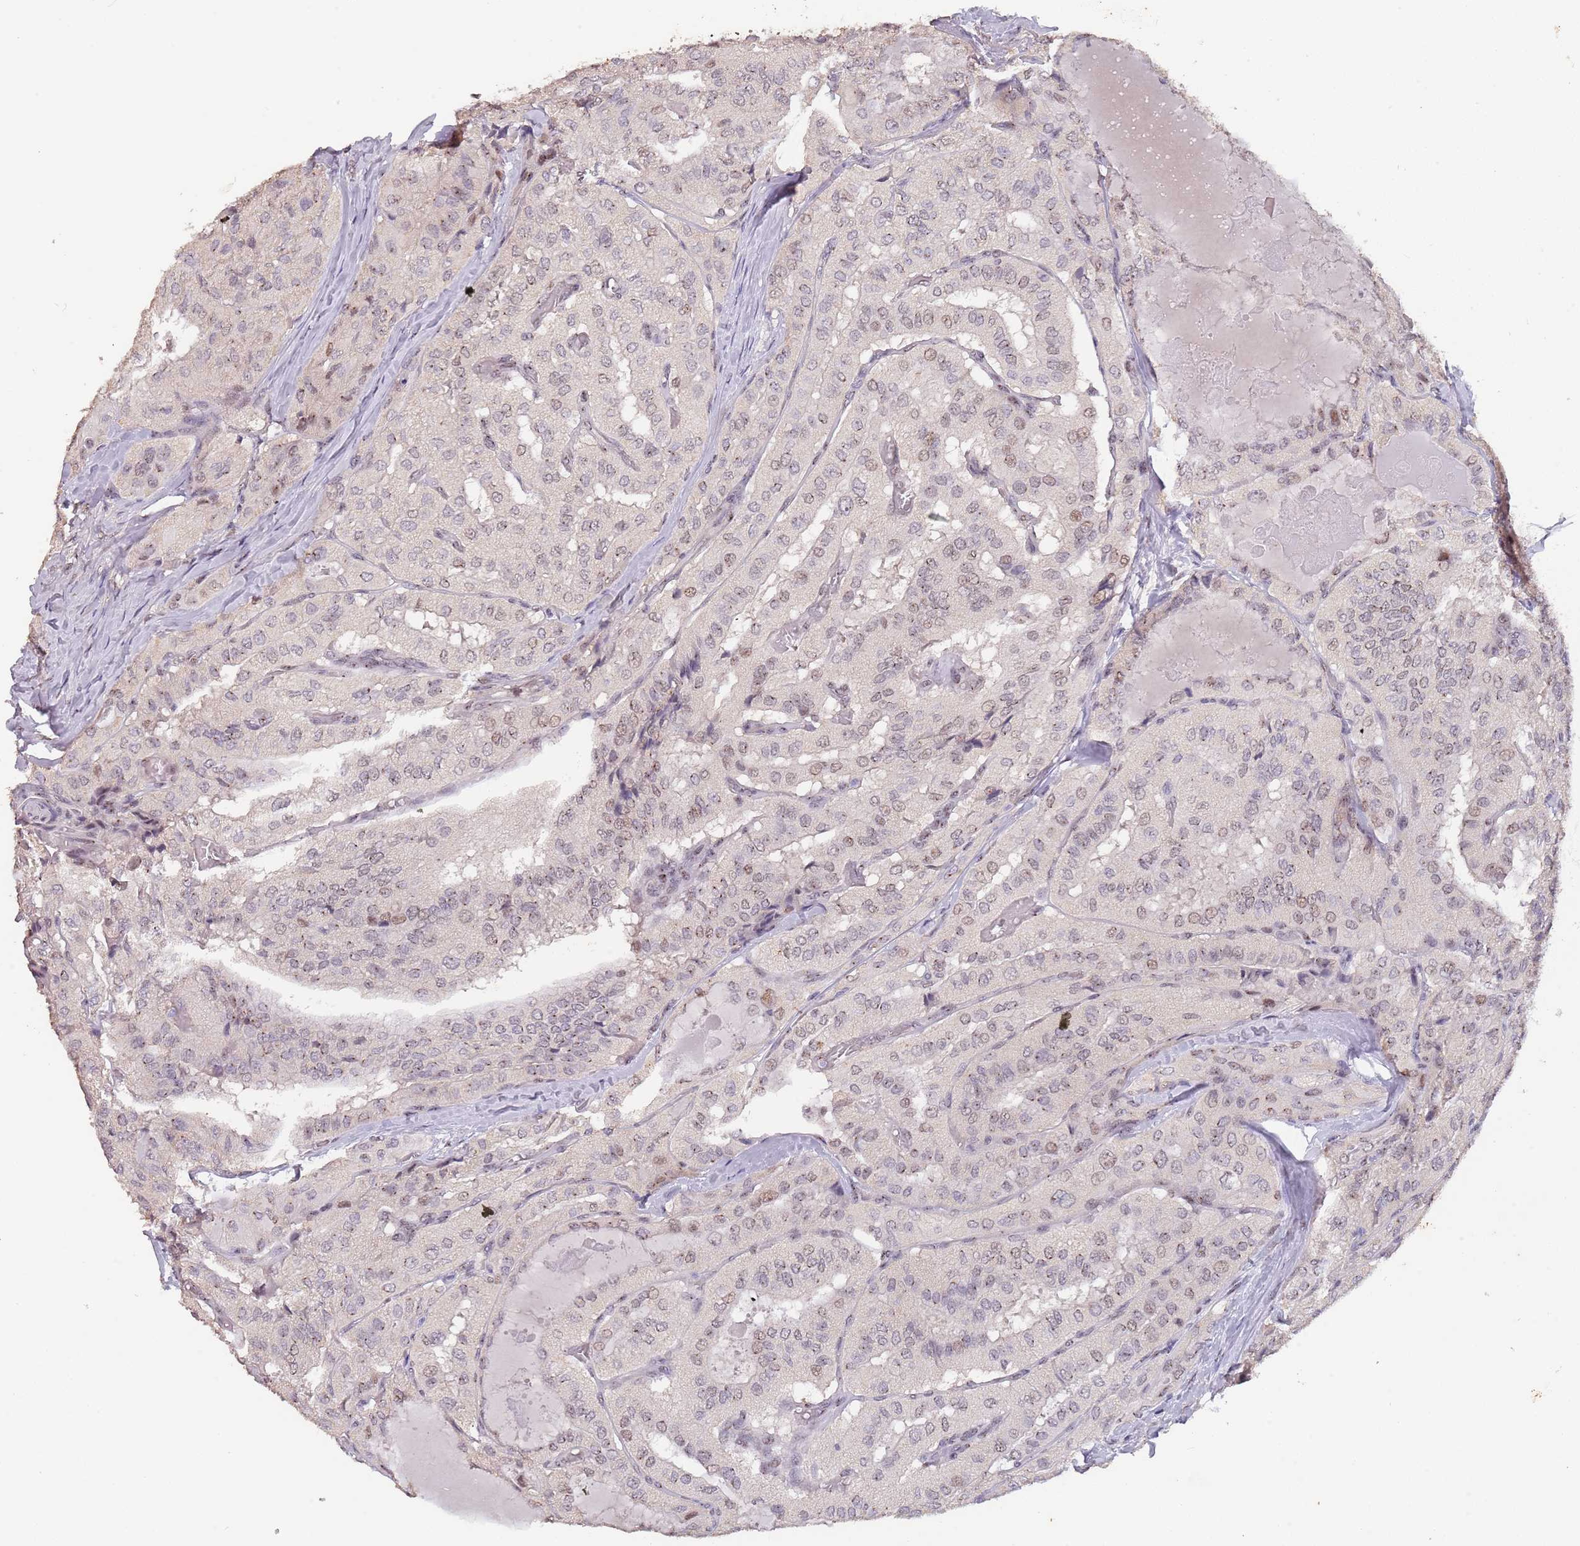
{"staining": {"intensity": "moderate", "quantity": "<25%", "location": "nuclear"}, "tissue": "thyroid cancer", "cell_type": "Tumor cells", "image_type": "cancer", "snomed": [{"axis": "morphology", "description": "Normal tissue, NOS"}, {"axis": "morphology", "description": "Papillary adenocarcinoma, NOS"}, {"axis": "topography", "description": "Thyroid gland"}], "caption": "This image displays immunohistochemistry staining of thyroid cancer, with low moderate nuclear positivity in about <25% of tumor cells.", "gene": "CIZ1", "patient": {"sex": "female", "age": 59}}